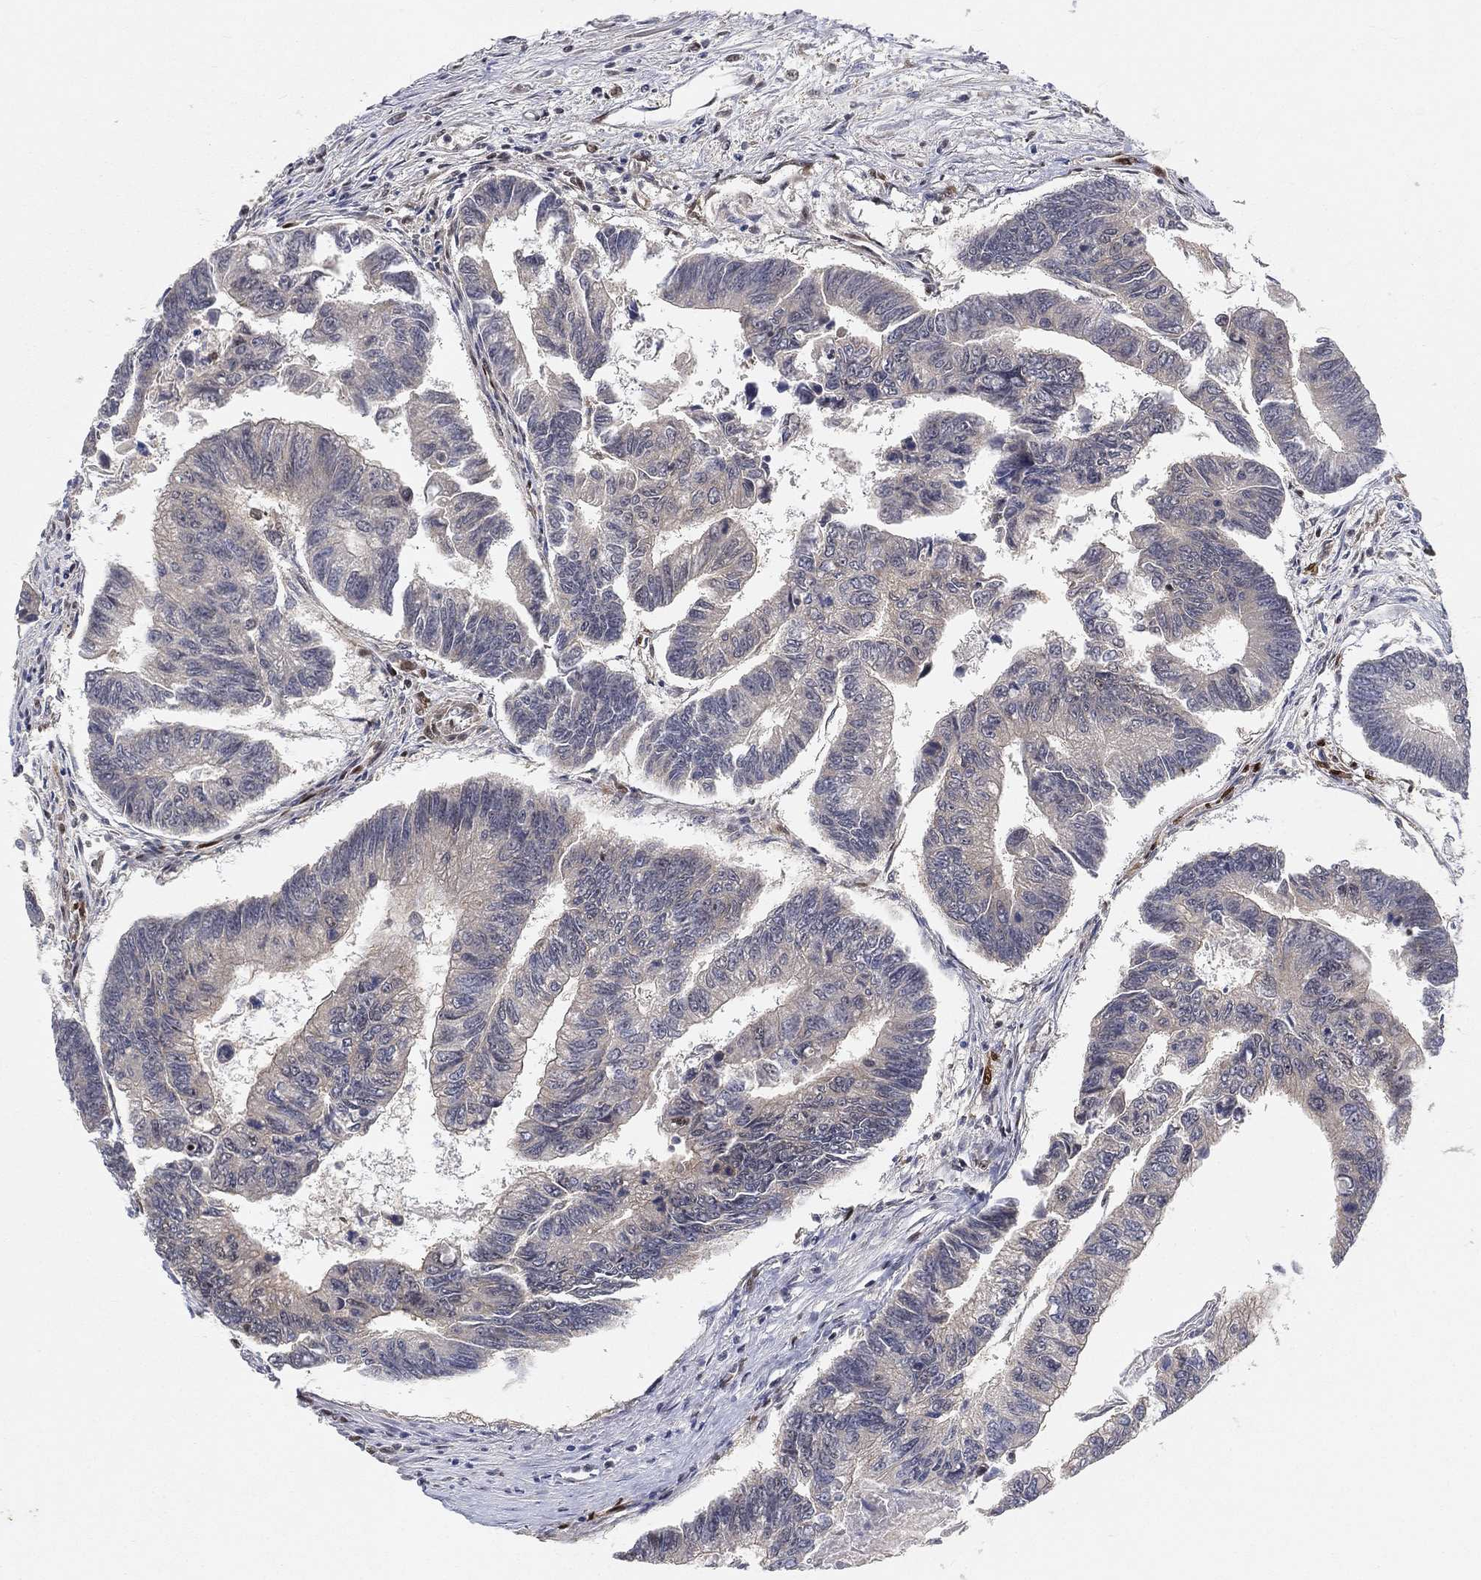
{"staining": {"intensity": "negative", "quantity": "none", "location": "none"}, "tissue": "colorectal cancer", "cell_type": "Tumor cells", "image_type": "cancer", "snomed": [{"axis": "morphology", "description": "Adenocarcinoma, NOS"}, {"axis": "topography", "description": "Colon"}], "caption": "Immunohistochemistry (IHC) image of neoplastic tissue: colorectal cancer (adenocarcinoma) stained with DAB exhibits no significant protein staining in tumor cells. (DAB immunohistochemistry (IHC) visualized using brightfield microscopy, high magnification).", "gene": "CRTC3", "patient": {"sex": "female", "age": 65}}